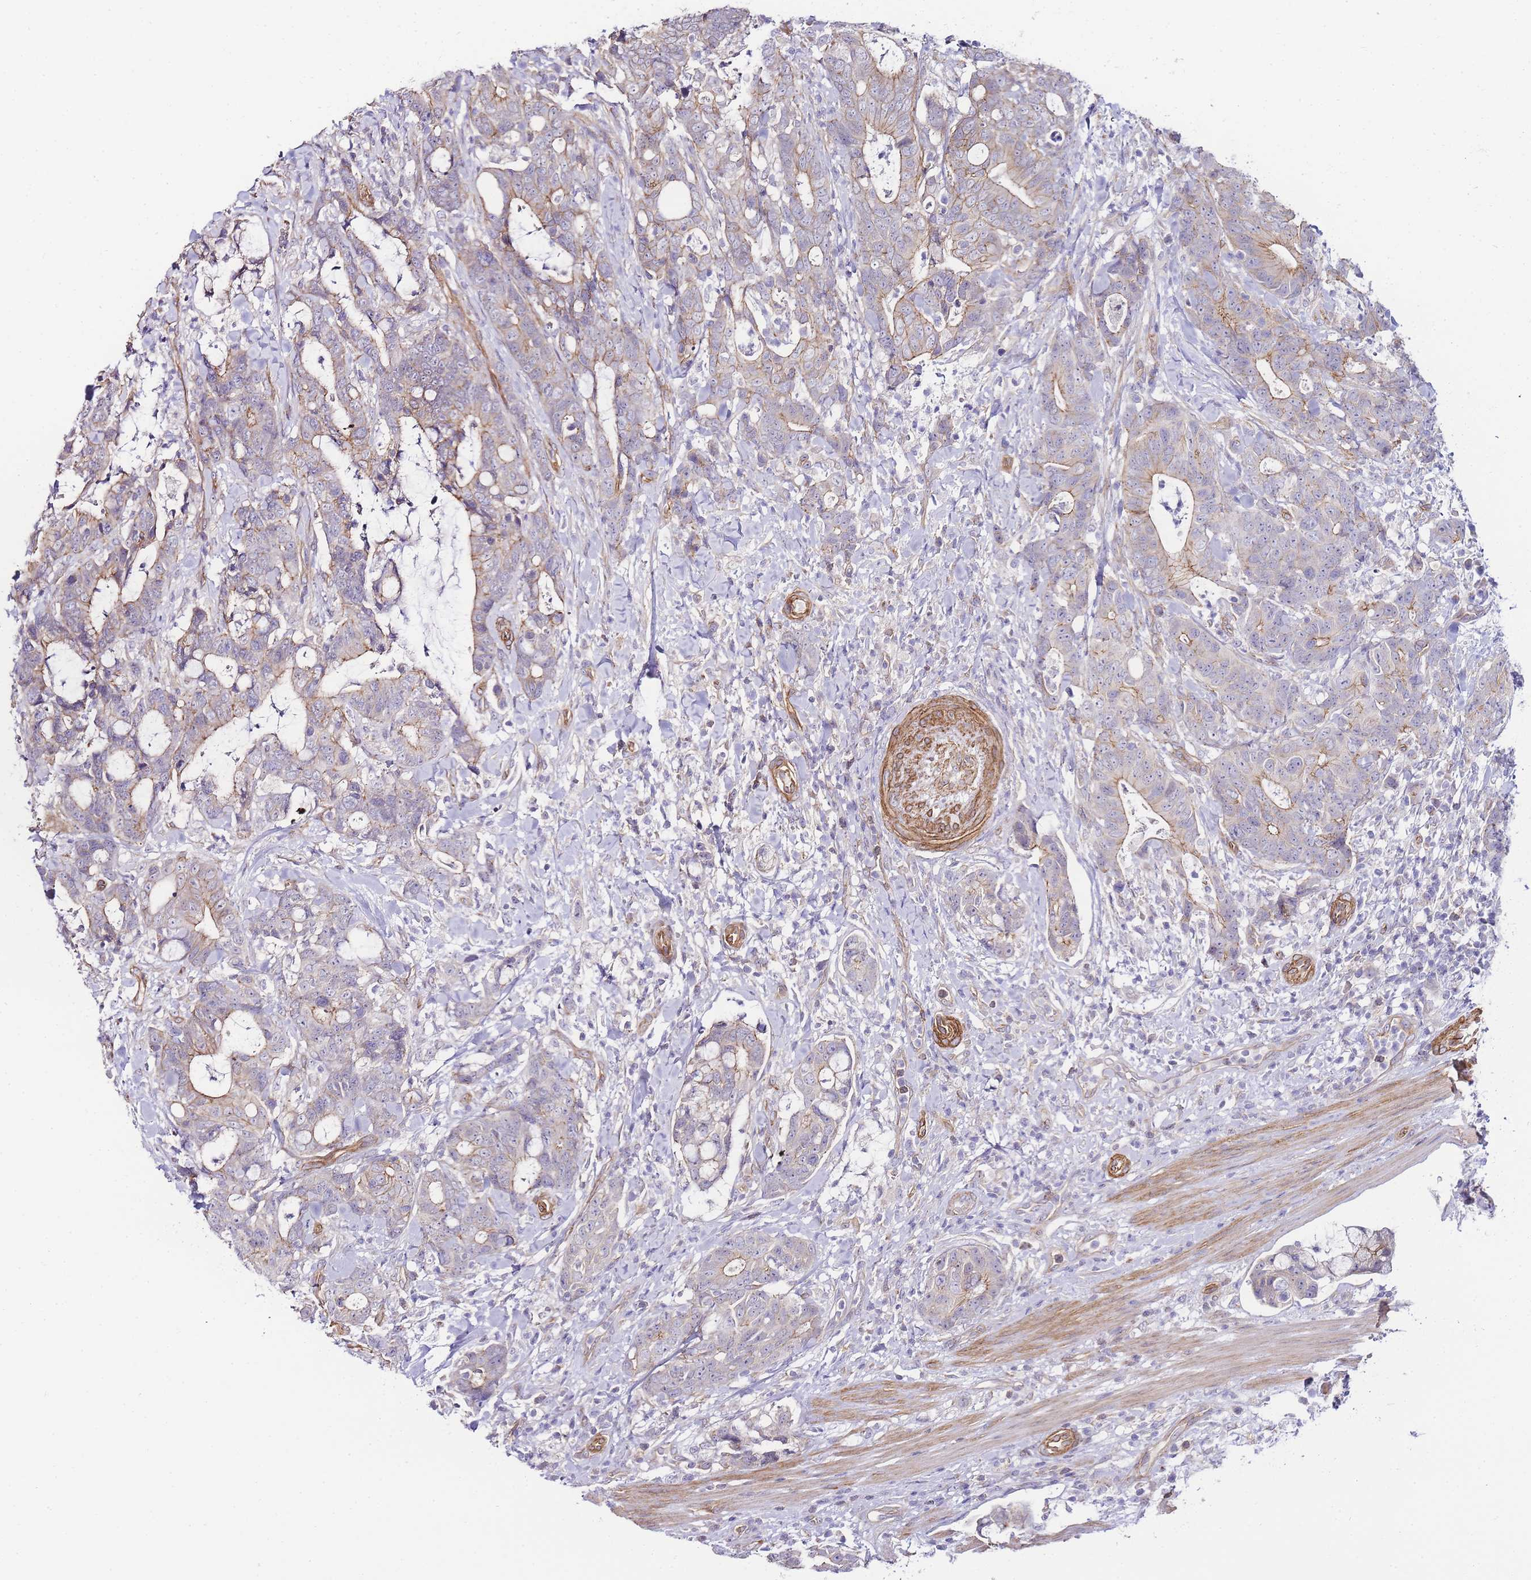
{"staining": {"intensity": "moderate", "quantity": "25%-75%", "location": "cytoplasmic/membranous"}, "tissue": "colorectal cancer", "cell_type": "Tumor cells", "image_type": "cancer", "snomed": [{"axis": "morphology", "description": "Adenocarcinoma, NOS"}, {"axis": "topography", "description": "Colon"}], "caption": "Immunohistochemistry (IHC) (DAB) staining of colorectal cancer demonstrates moderate cytoplasmic/membranous protein positivity in approximately 25%-75% of tumor cells. The protein of interest is shown in brown color, while the nuclei are stained blue.", "gene": "PDCD7", "patient": {"sex": "female", "age": 82}}